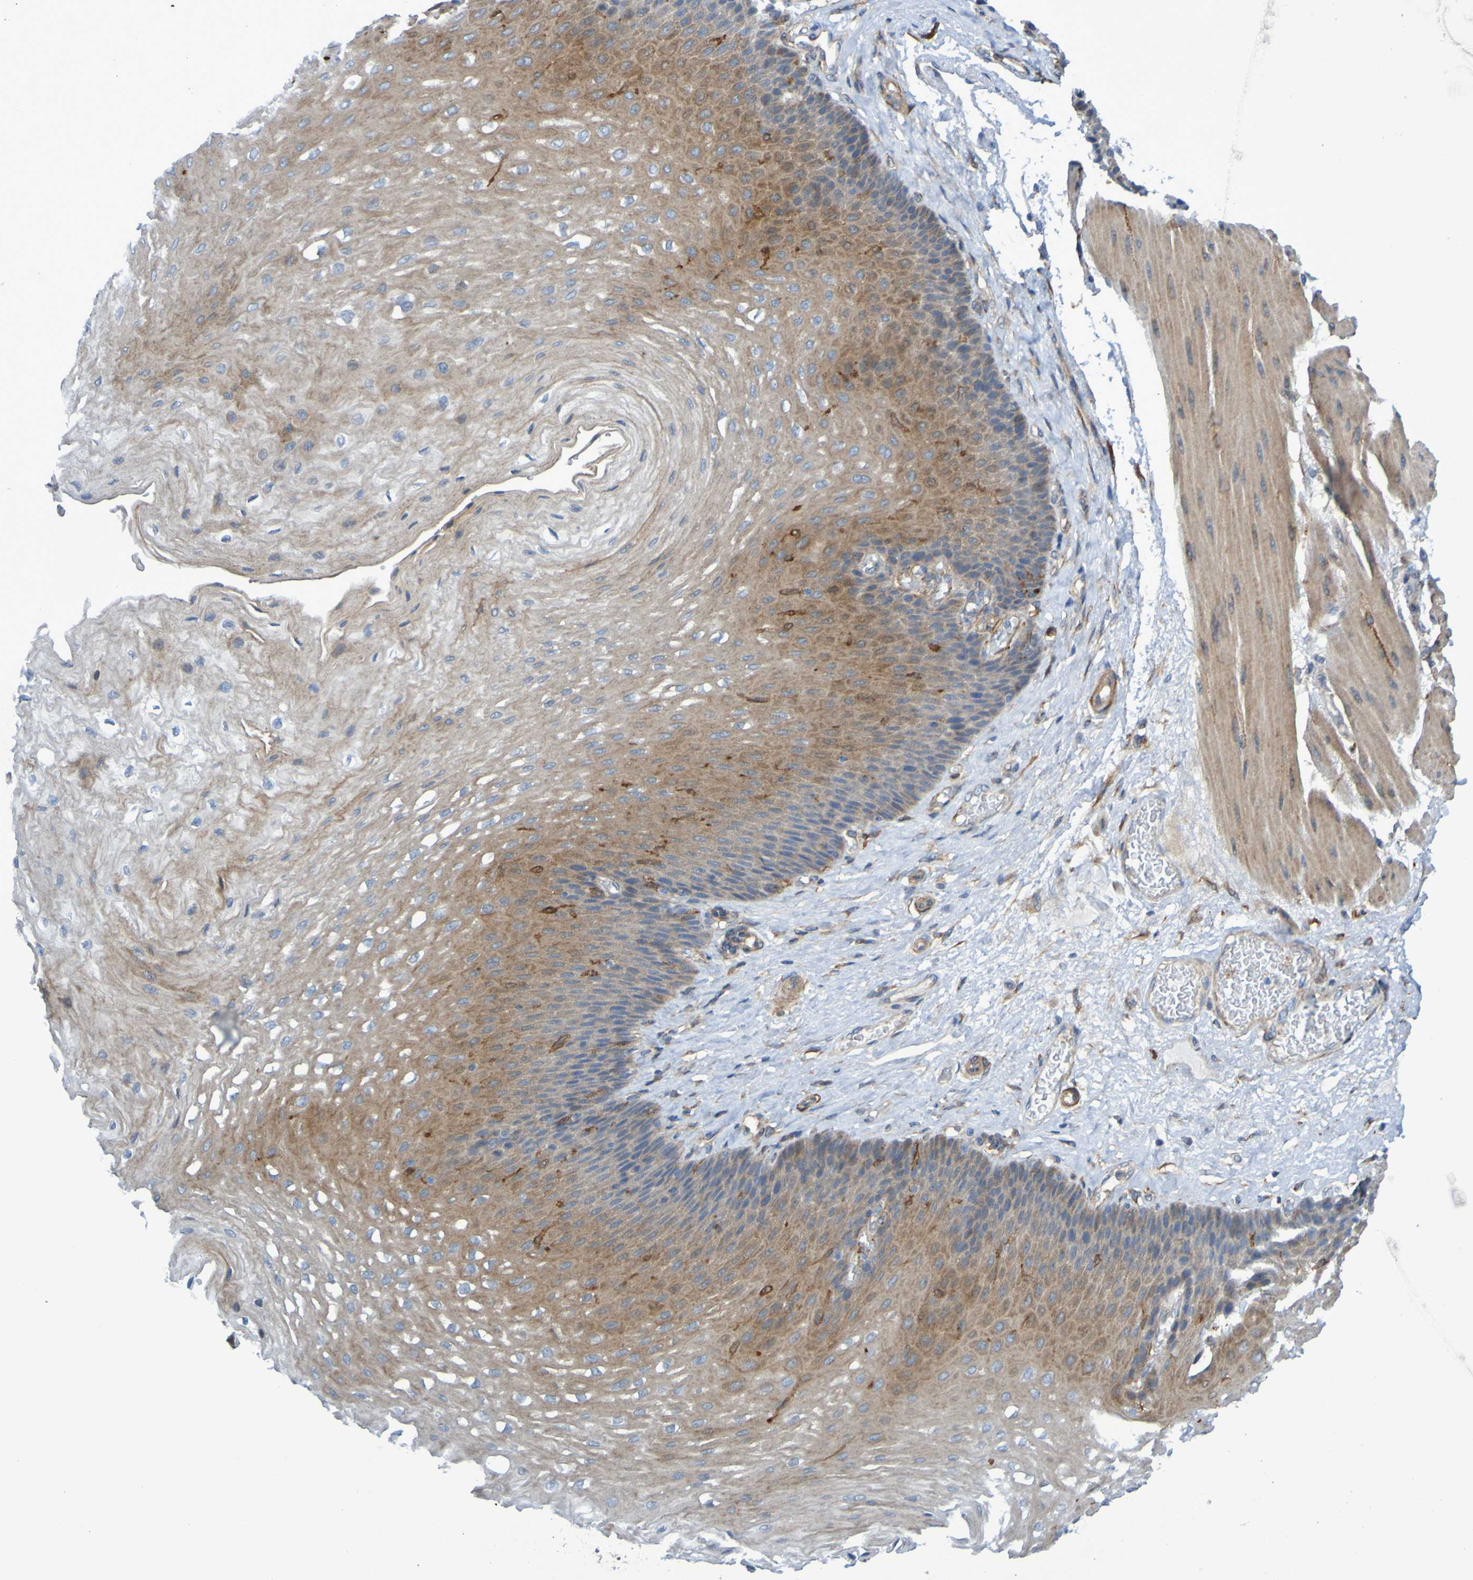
{"staining": {"intensity": "moderate", "quantity": ">75%", "location": "cytoplasmic/membranous"}, "tissue": "esophagus", "cell_type": "Squamous epithelial cells", "image_type": "normal", "snomed": [{"axis": "morphology", "description": "Normal tissue, NOS"}, {"axis": "topography", "description": "Esophagus"}], "caption": "Esophagus stained with IHC reveals moderate cytoplasmic/membranous positivity in approximately >75% of squamous epithelial cells. (DAB (3,3'-diaminobenzidine) IHC, brown staining for protein, blue staining for nuclei).", "gene": "SCRG1", "patient": {"sex": "female", "age": 72}}